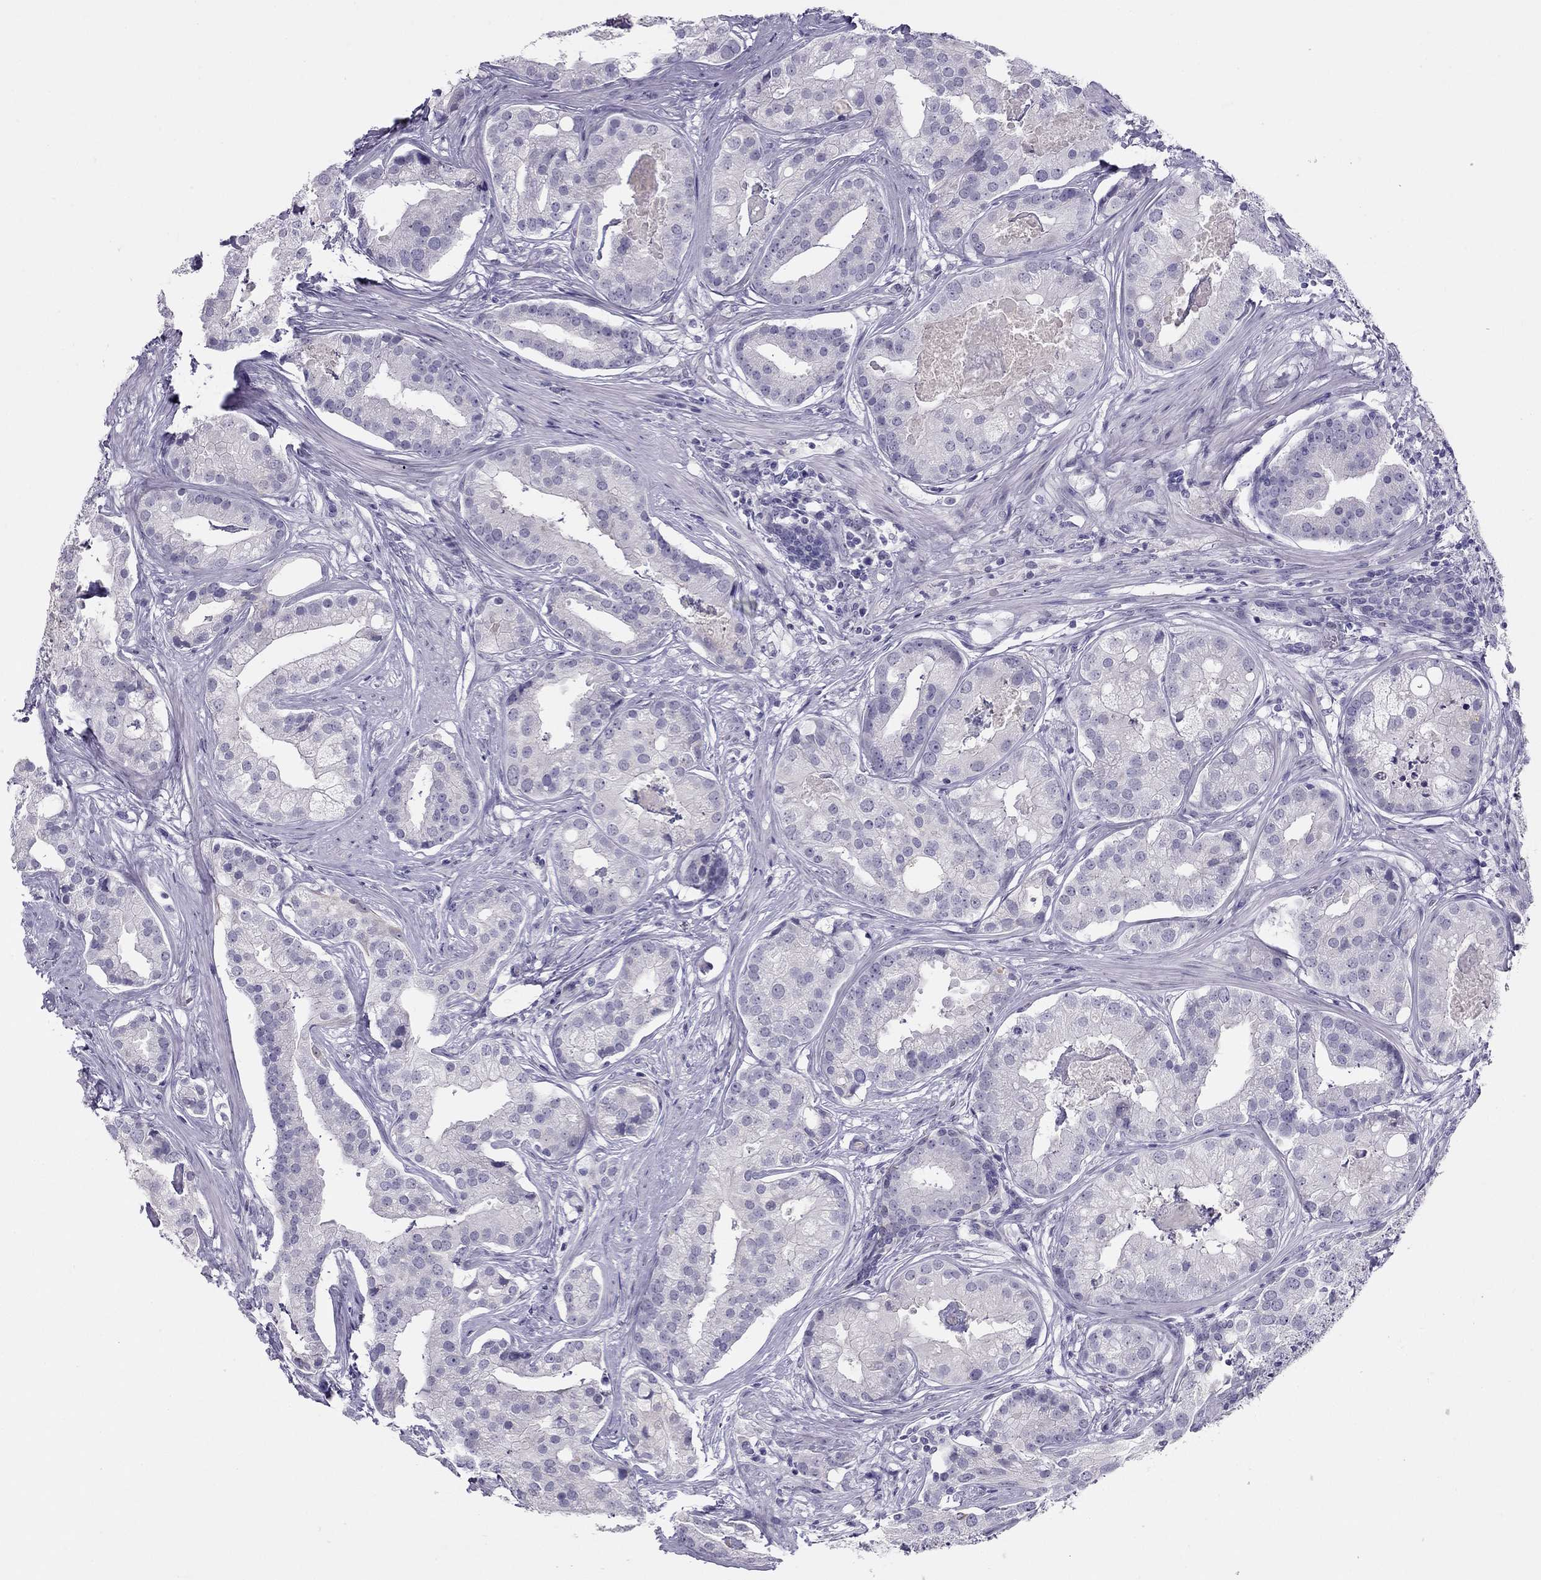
{"staining": {"intensity": "negative", "quantity": "none", "location": "none"}, "tissue": "prostate cancer", "cell_type": "Tumor cells", "image_type": "cancer", "snomed": [{"axis": "morphology", "description": "Adenocarcinoma, NOS"}, {"axis": "topography", "description": "Prostate and seminal vesicle, NOS"}, {"axis": "topography", "description": "Prostate"}], "caption": "High magnification brightfield microscopy of prostate adenocarcinoma stained with DAB (3,3'-diaminobenzidine) (brown) and counterstained with hematoxylin (blue): tumor cells show no significant expression.", "gene": "KCNV2", "patient": {"sex": "male", "age": 44}}